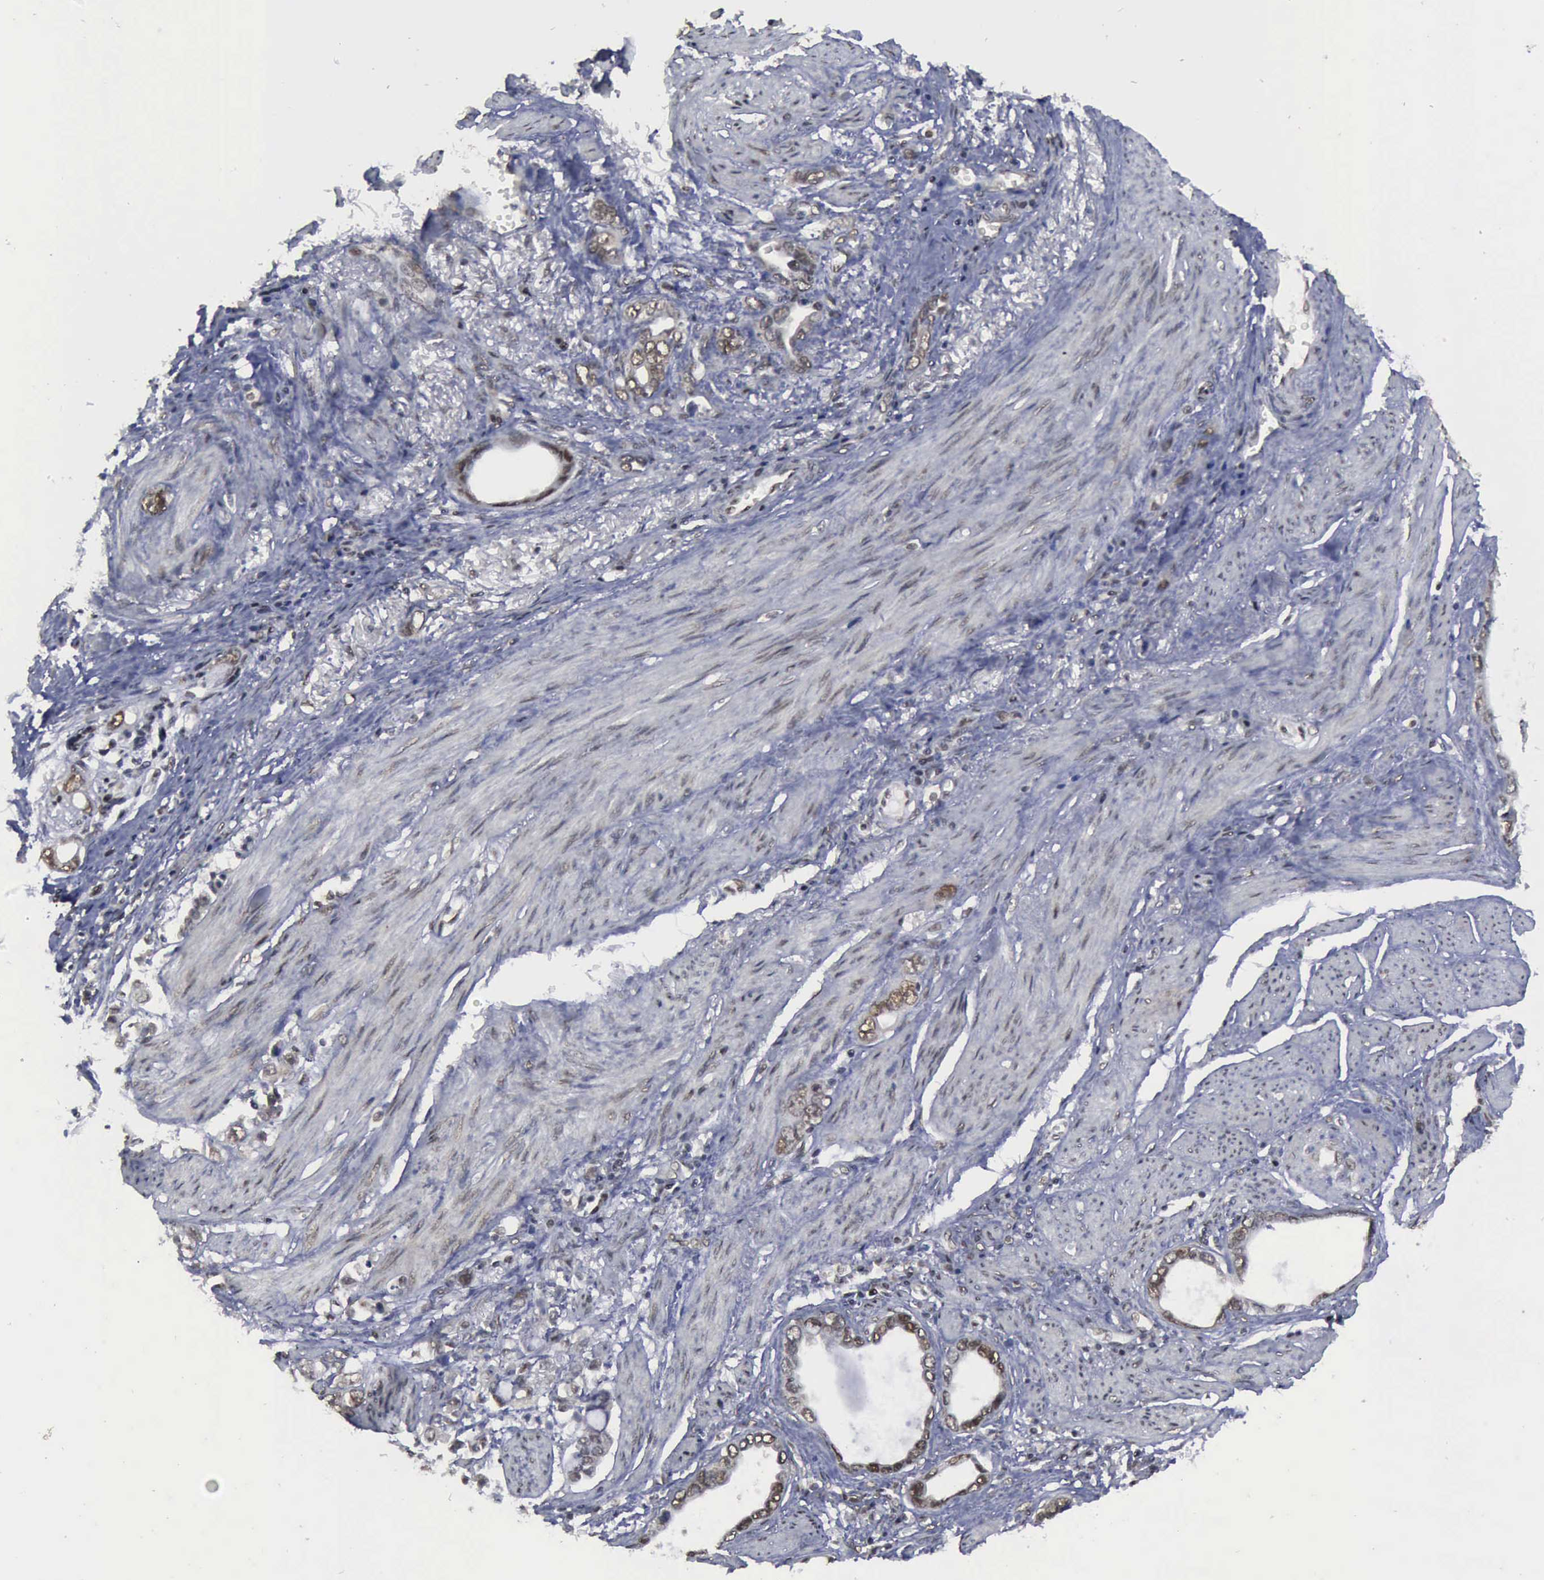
{"staining": {"intensity": "weak", "quantity": ">75%", "location": "cytoplasmic/membranous,nuclear"}, "tissue": "stomach cancer", "cell_type": "Tumor cells", "image_type": "cancer", "snomed": [{"axis": "morphology", "description": "Adenocarcinoma, NOS"}, {"axis": "topography", "description": "Stomach"}], "caption": "Immunohistochemistry (IHC) micrograph of human stomach cancer (adenocarcinoma) stained for a protein (brown), which demonstrates low levels of weak cytoplasmic/membranous and nuclear staining in about >75% of tumor cells.", "gene": "RTCB", "patient": {"sex": "male", "age": 78}}